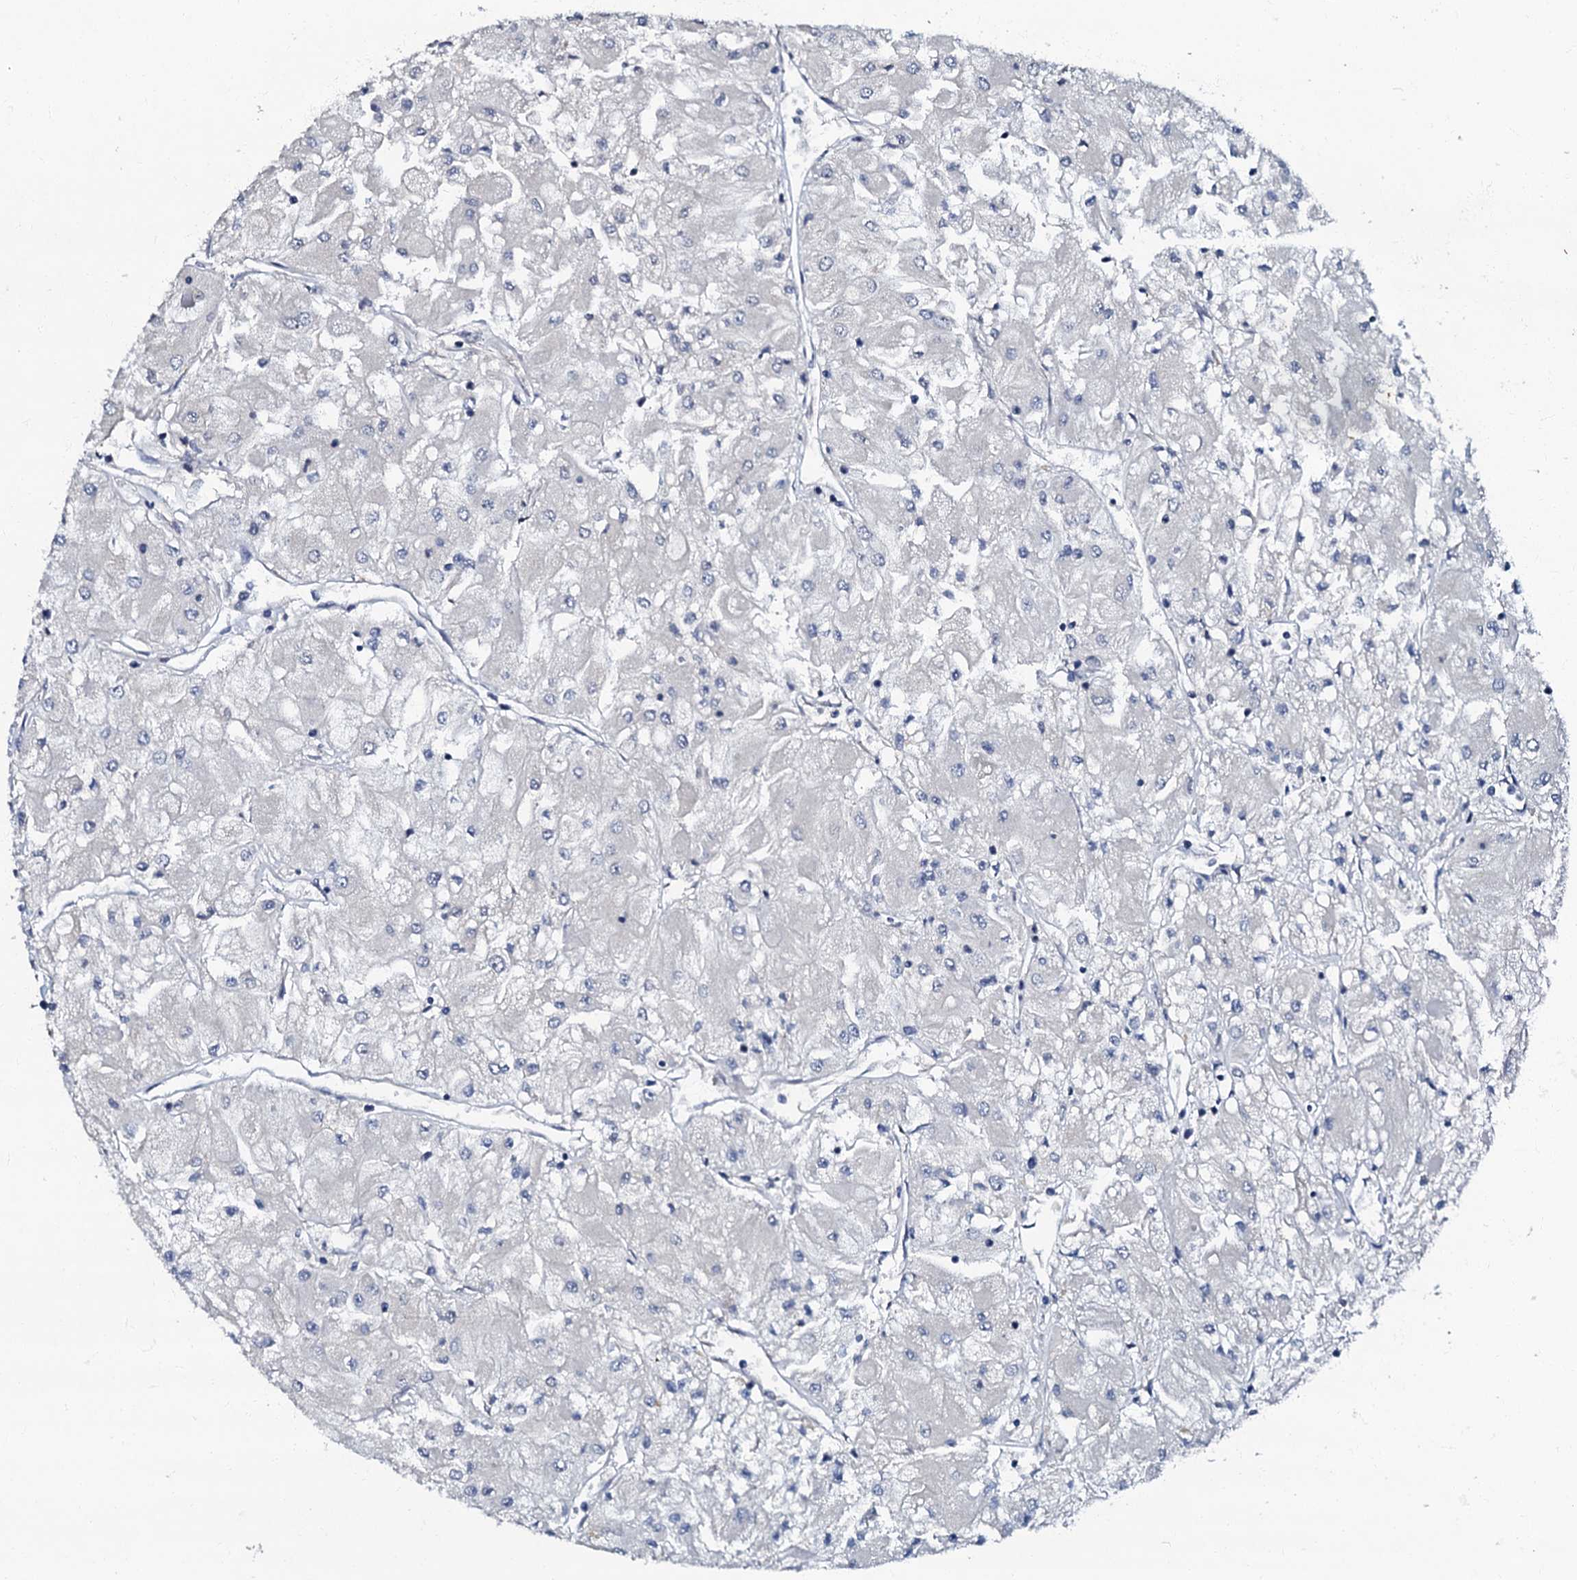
{"staining": {"intensity": "negative", "quantity": "none", "location": "none"}, "tissue": "renal cancer", "cell_type": "Tumor cells", "image_type": "cancer", "snomed": [{"axis": "morphology", "description": "Adenocarcinoma, NOS"}, {"axis": "topography", "description": "Kidney"}], "caption": "This photomicrograph is of renal cancer (adenocarcinoma) stained with immunohistochemistry (IHC) to label a protein in brown with the nuclei are counter-stained blue. There is no positivity in tumor cells.", "gene": "OLAH", "patient": {"sex": "male", "age": 80}}